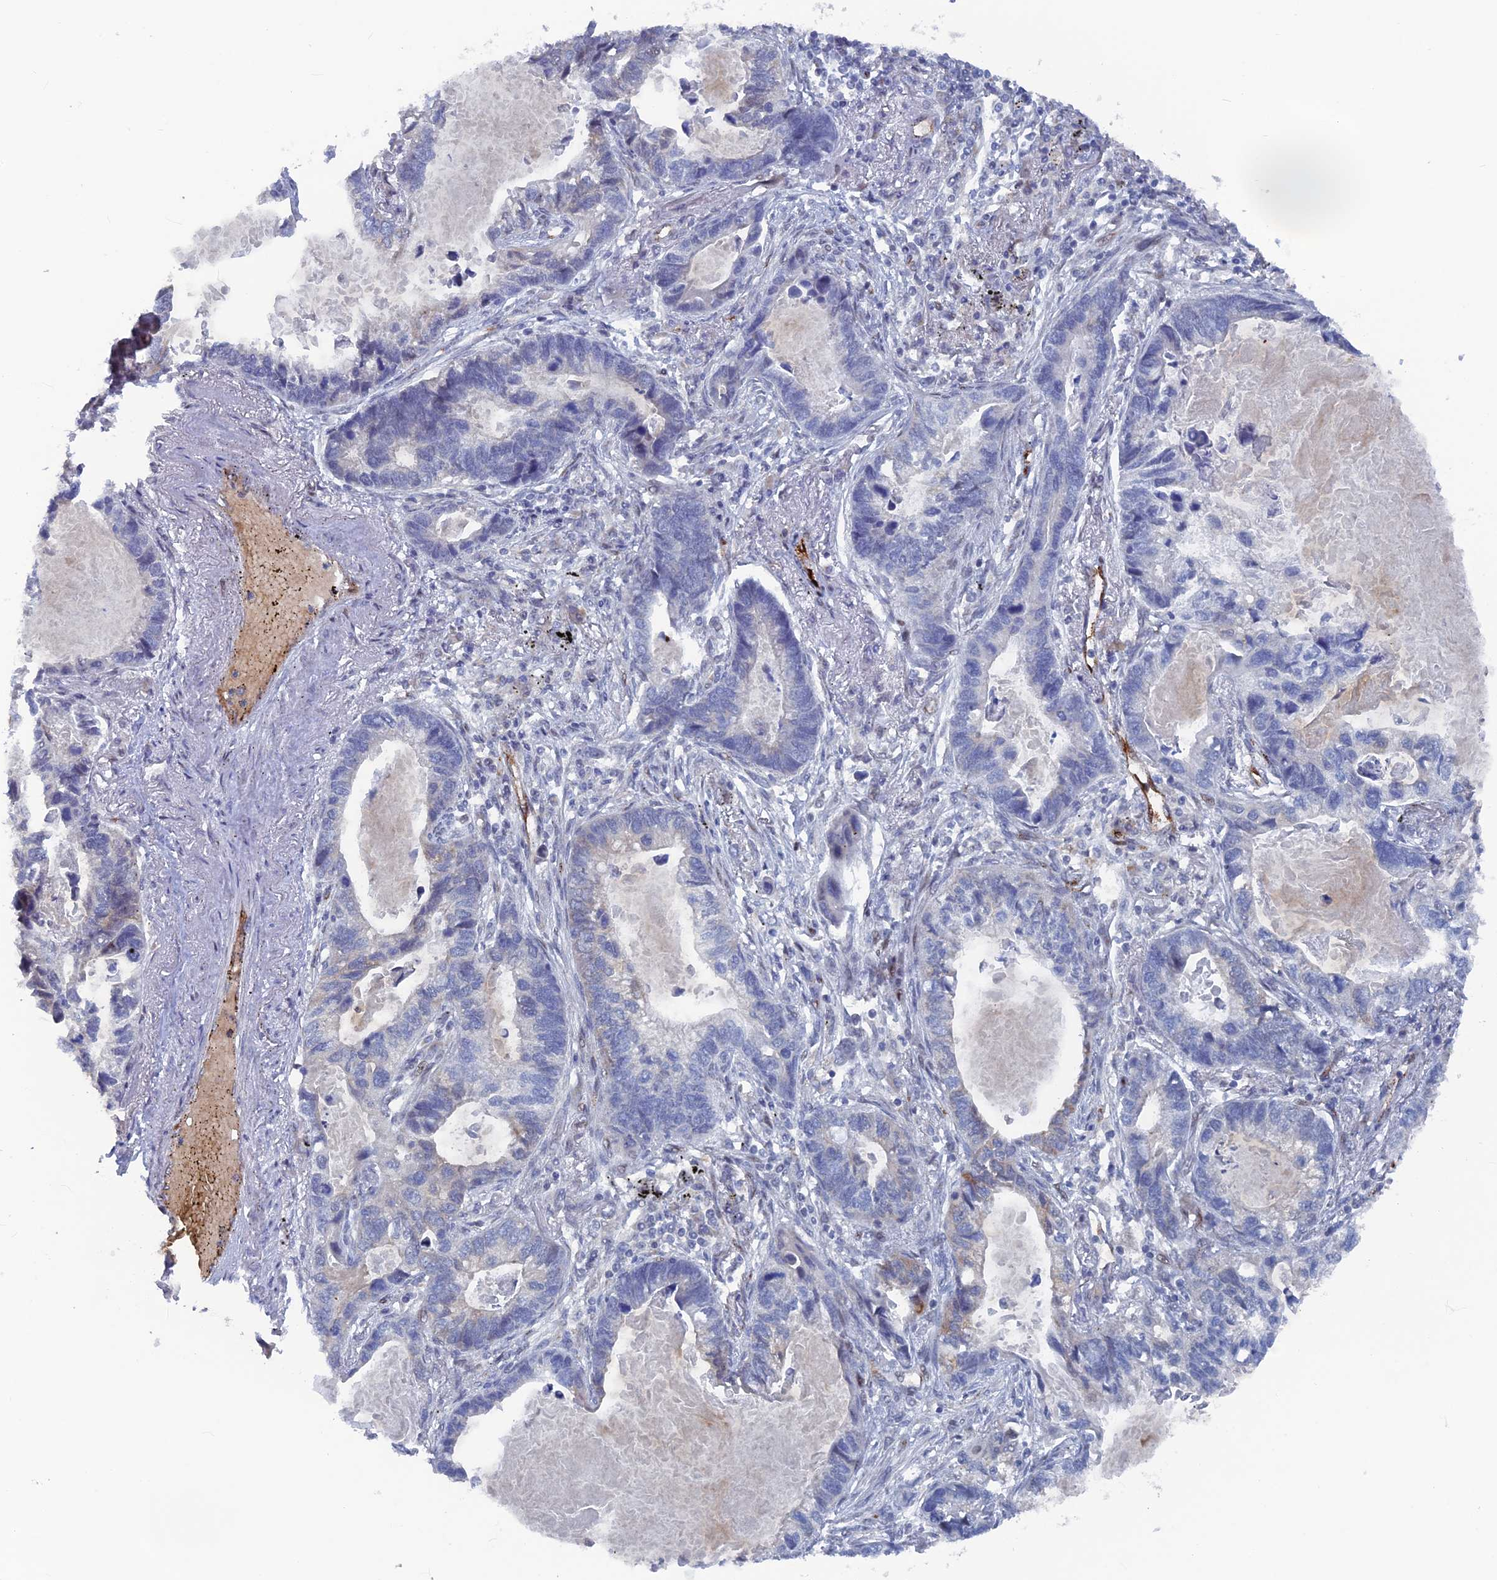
{"staining": {"intensity": "weak", "quantity": "<25%", "location": "cytoplasmic/membranous"}, "tissue": "lung cancer", "cell_type": "Tumor cells", "image_type": "cancer", "snomed": [{"axis": "morphology", "description": "Adenocarcinoma, NOS"}, {"axis": "topography", "description": "Lung"}], "caption": "This is a micrograph of immunohistochemistry (IHC) staining of lung cancer (adenocarcinoma), which shows no positivity in tumor cells.", "gene": "SH3D21", "patient": {"sex": "male", "age": 67}}